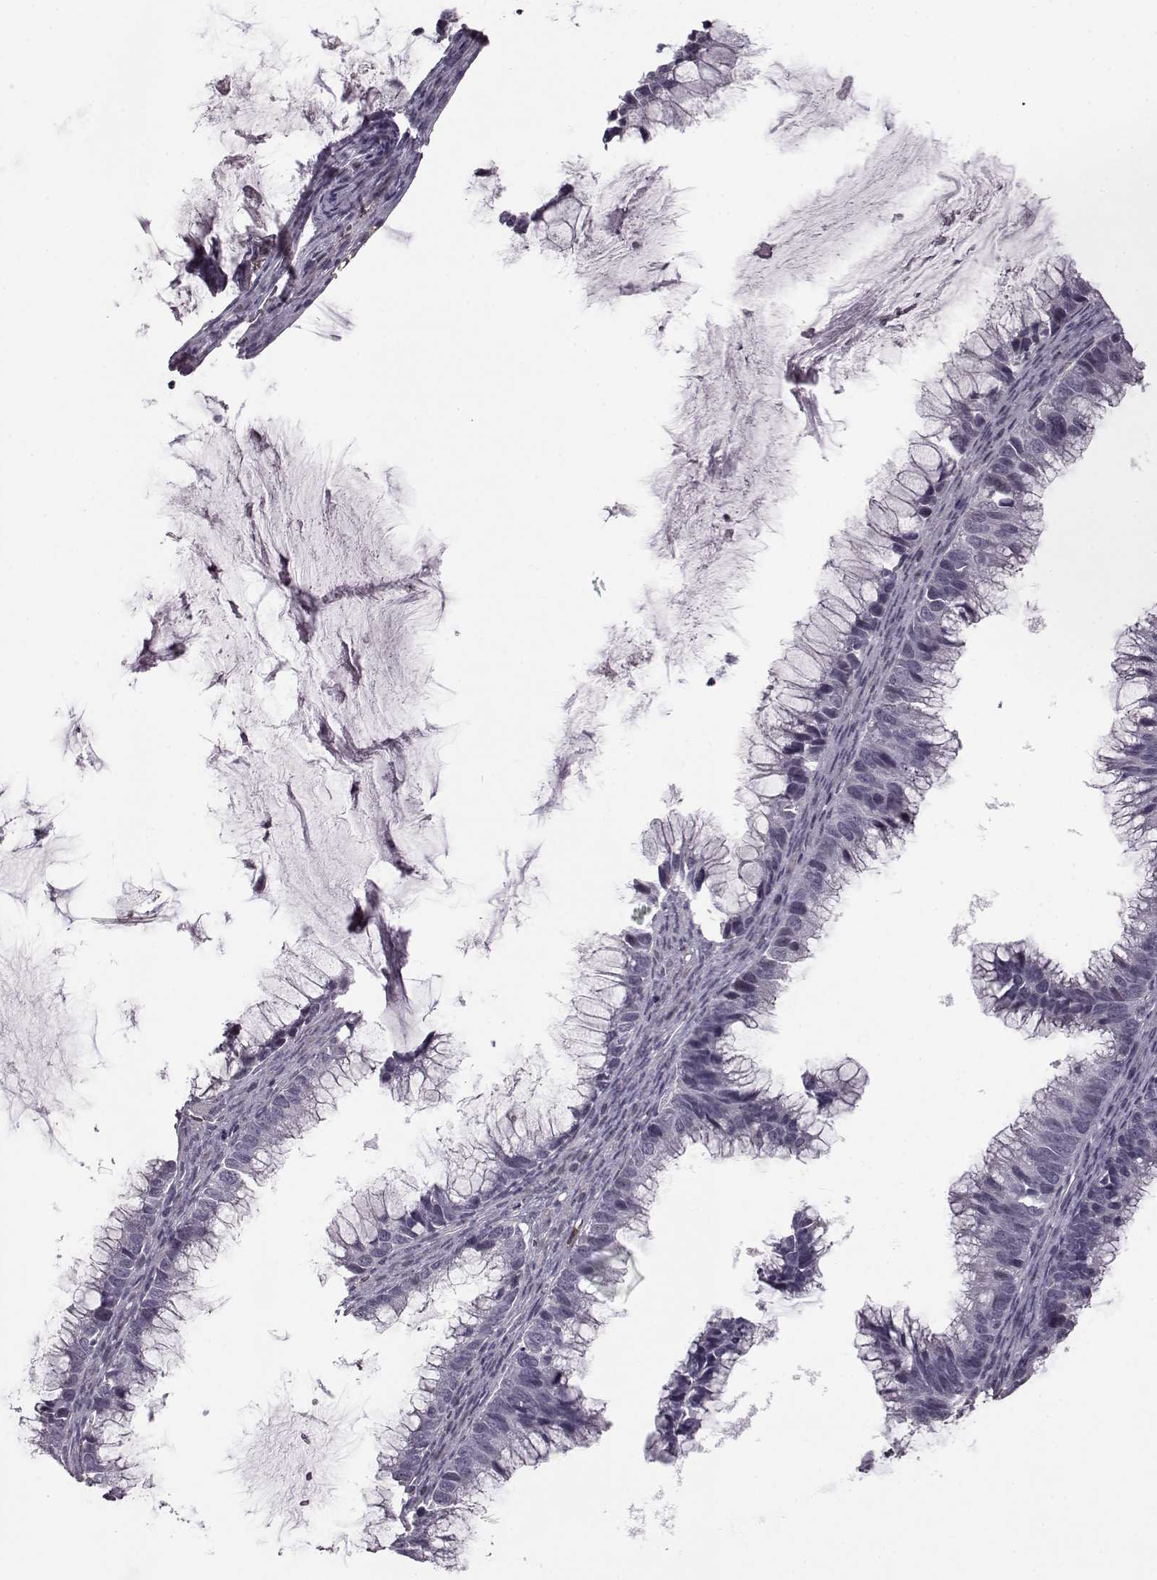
{"staining": {"intensity": "negative", "quantity": "none", "location": "none"}, "tissue": "ovarian cancer", "cell_type": "Tumor cells", "image_type": "cancer", "snomed": [{"axis": "morphology", "description": "Cystadenocarcinoma, mucinous, NOS"}, {"axis": "topography", "description": "Ovary"}], "caption": "IHC image of neoplastic tissue: human ovarian cancer stained with DAB (3,3'-diaminobenzidine) reveals no significant protein positivity in tumor cells.", "gene": "PROP1", "patient": {"sex": "female", "age": 38}}